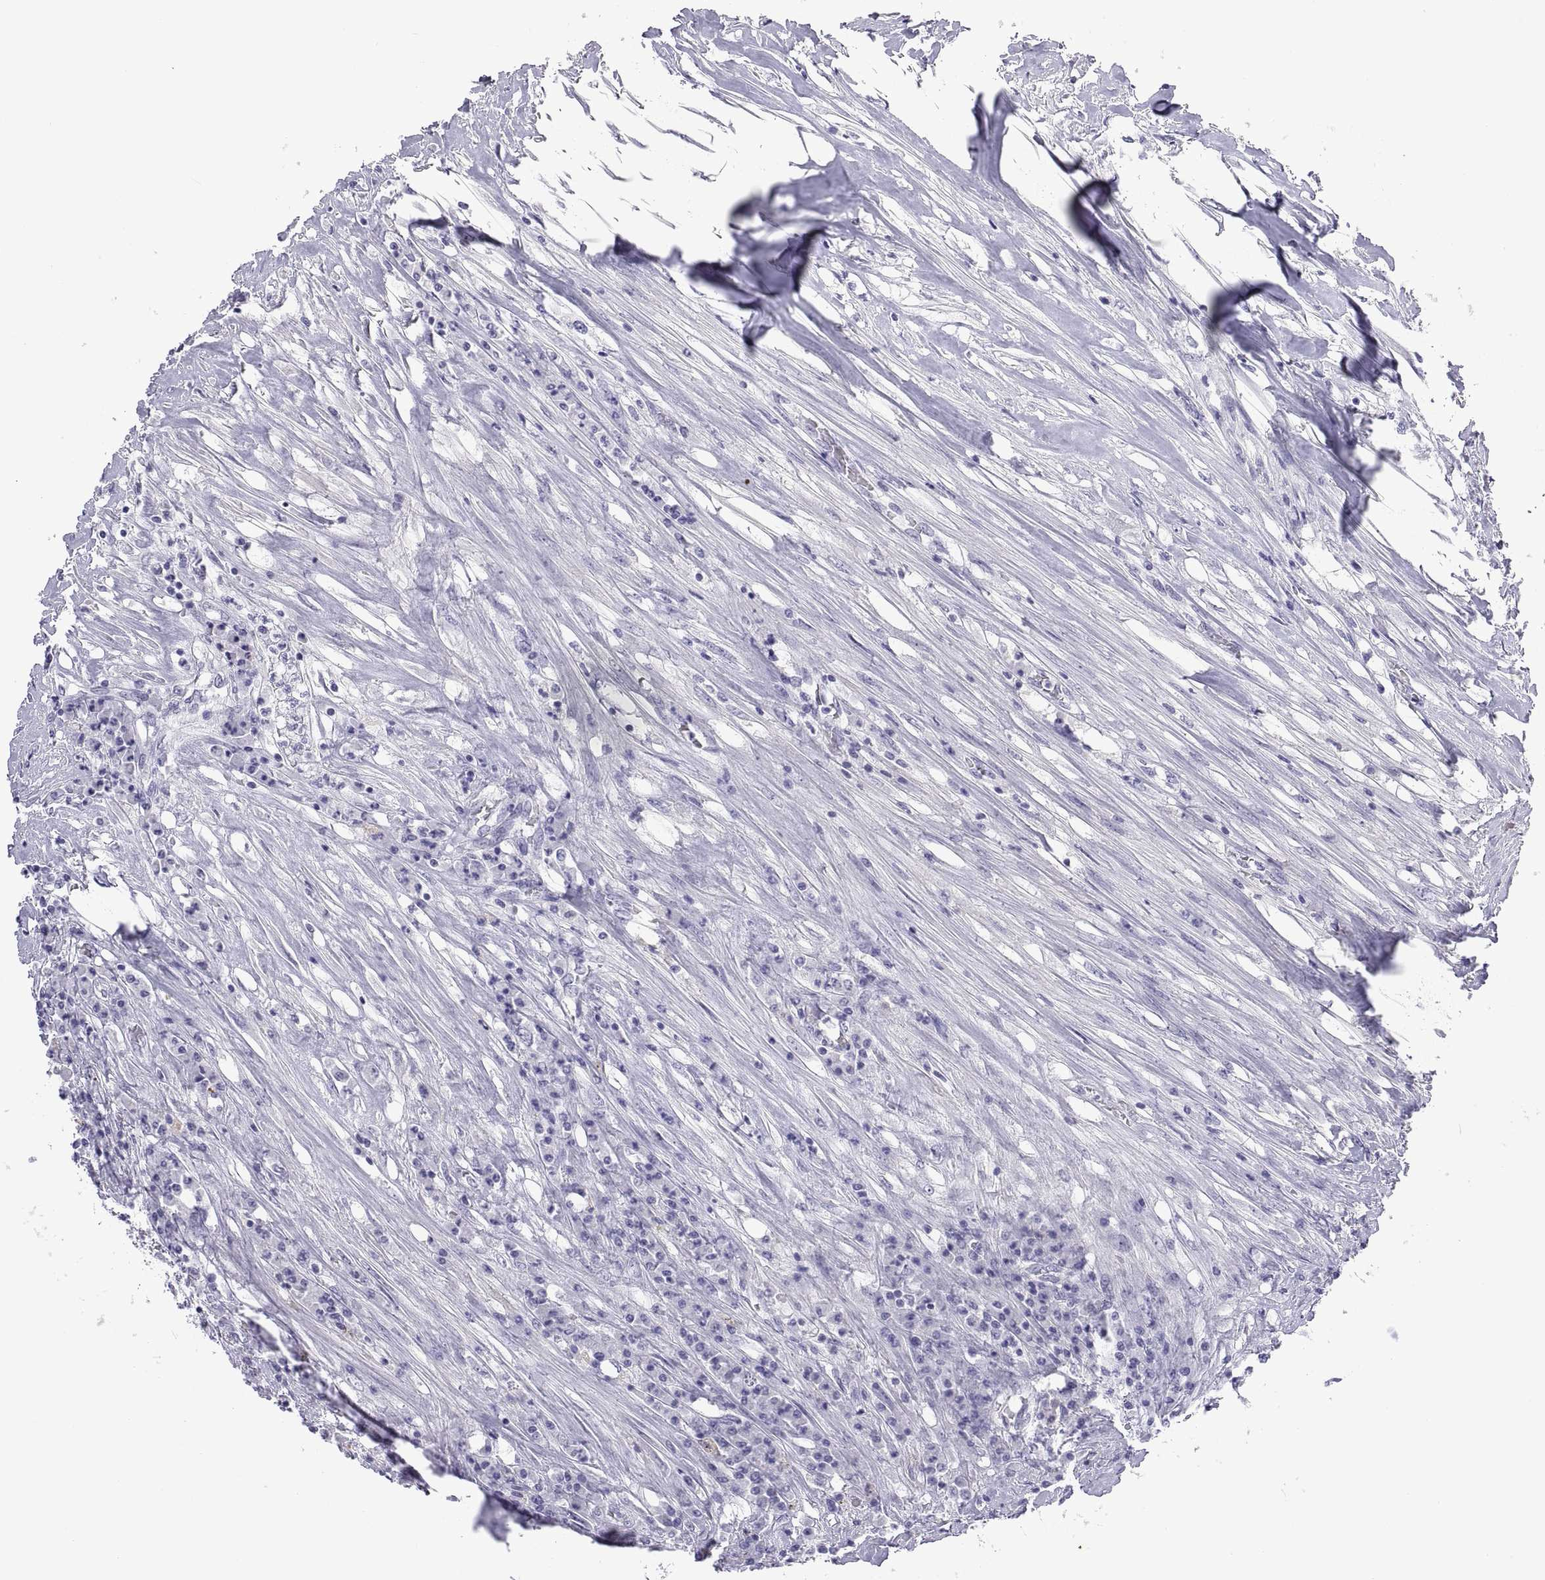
{"staining": {"intensity": "negative", "quantity": "none", "location": "none"}, "tissue": "colorectal cancer", "cell_type": "Tumor cells", "image_type": "cancer", "snomed": [{"axis": "morphology", "description": "Adenocarcinoma, NOS"}, {"axis": "topography", "description": "Rectum"}], "caption": "Immunohistochemistry (IHC) photomicrograph of neoplastic tissue: colorectal cancer (adenocarcinoma) stained with DAB (3,3'-diaminobenzidine) displays no significant protein expression in tumor cells. (Stains: DAB (3,3'-diaminobenzidine) immunohistochemistry with hematoxylin counter stain, Microscopy: brightfield microscopy at high magnification).", "gene": "VSX2", "patient": {"sex": "male", "age": 54}}